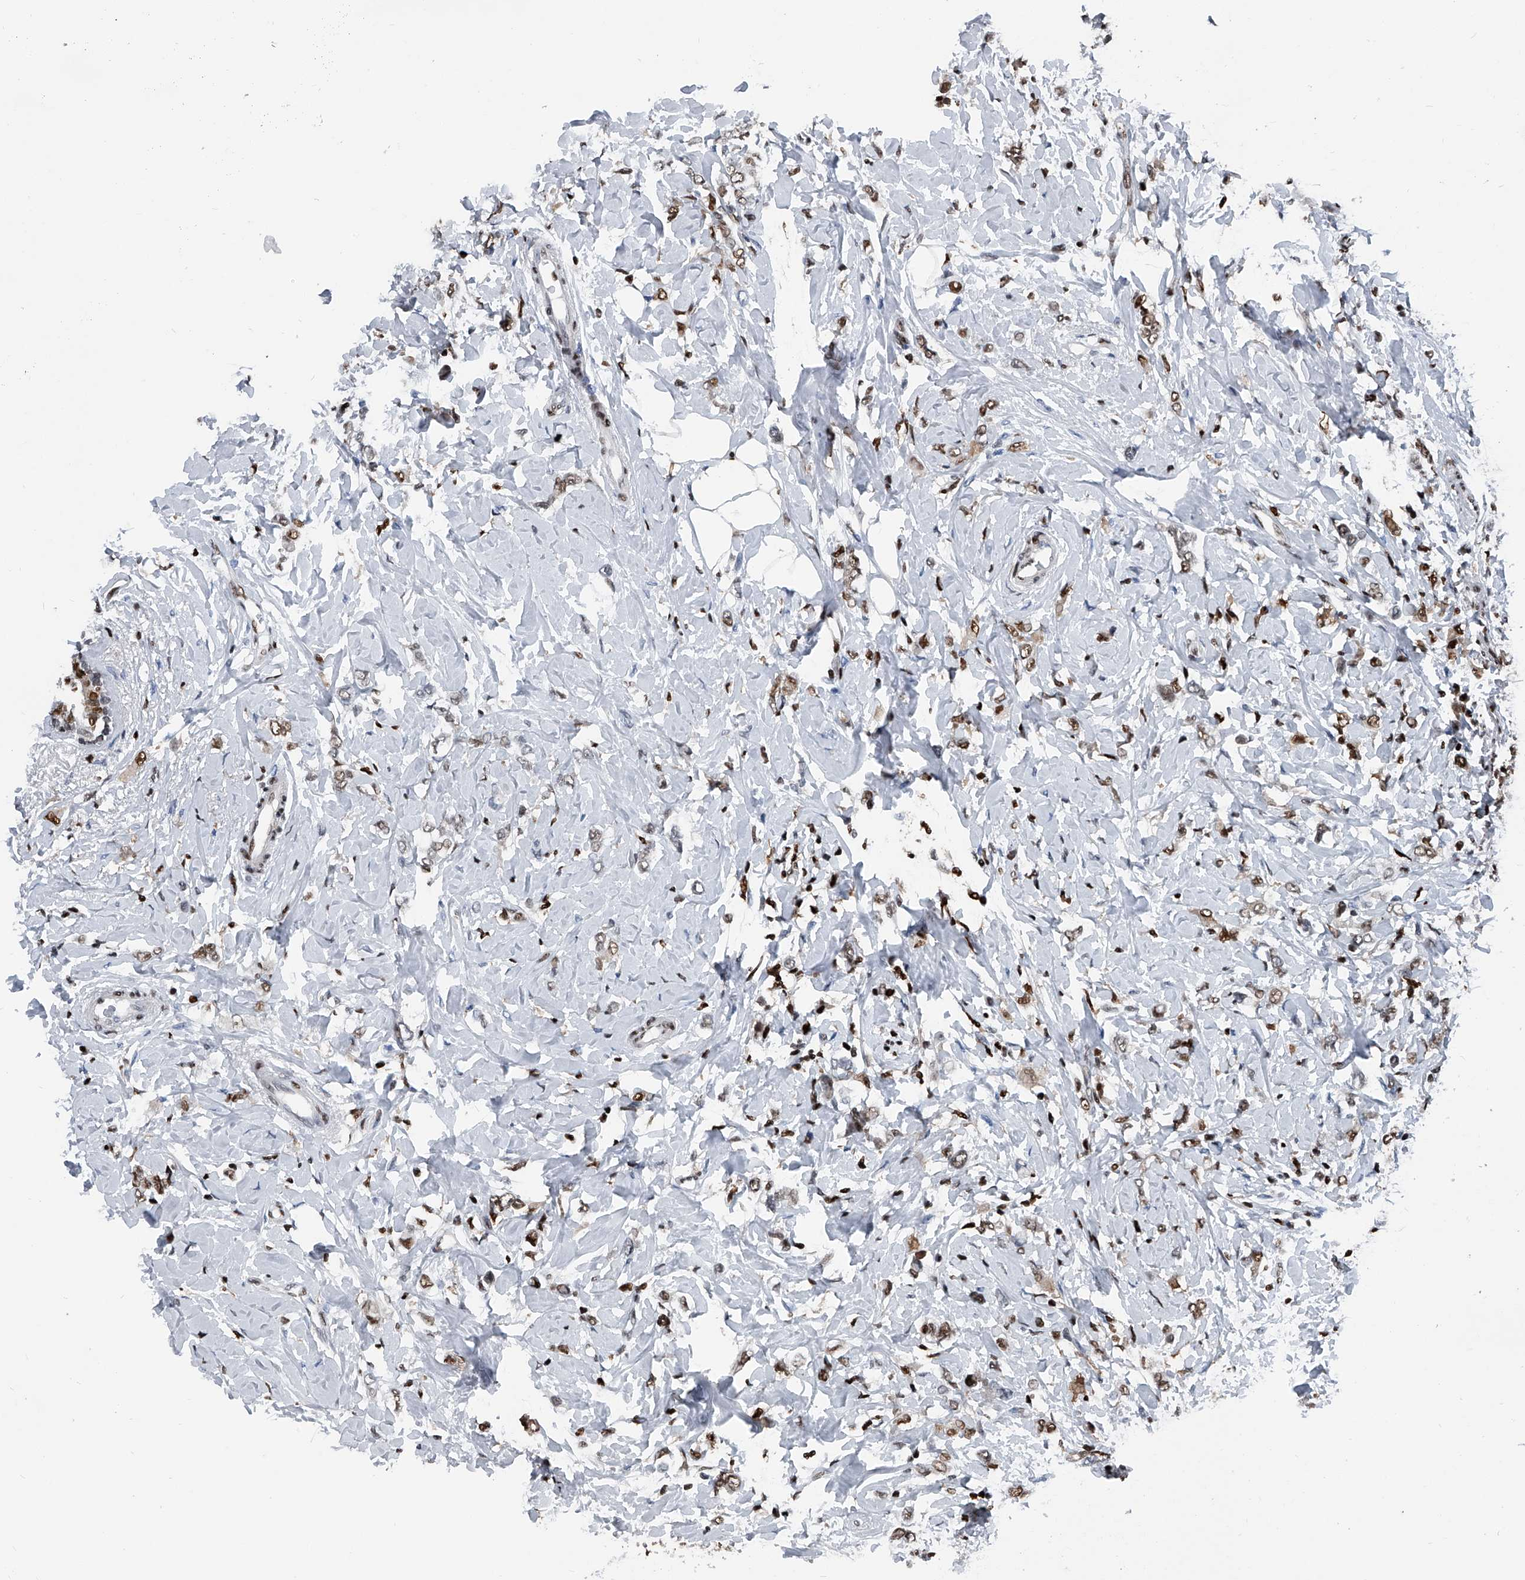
{"staining": {"intensity": "weak", "quantity": "25%-75%", "location": "nuclear"}, "tissue": "breast cancer", "cell_type": "Tumor cells", "image_type": "cancer", "snomed": [{"axis": "morphology", "description": "Normal tissue, NOS"}, {"axis": "morphology", "description": "Lobular carcinoma"}, {"axis": "topography", "description": "Breast"}], "caption": "This is a histology image of immunohistochemistry staining of breast lobular carcinoma, which shows weak expression in the nuclear of tumor cells.", "gene": "FKBP5", "patient": {"sex": "female", "age": 47}}